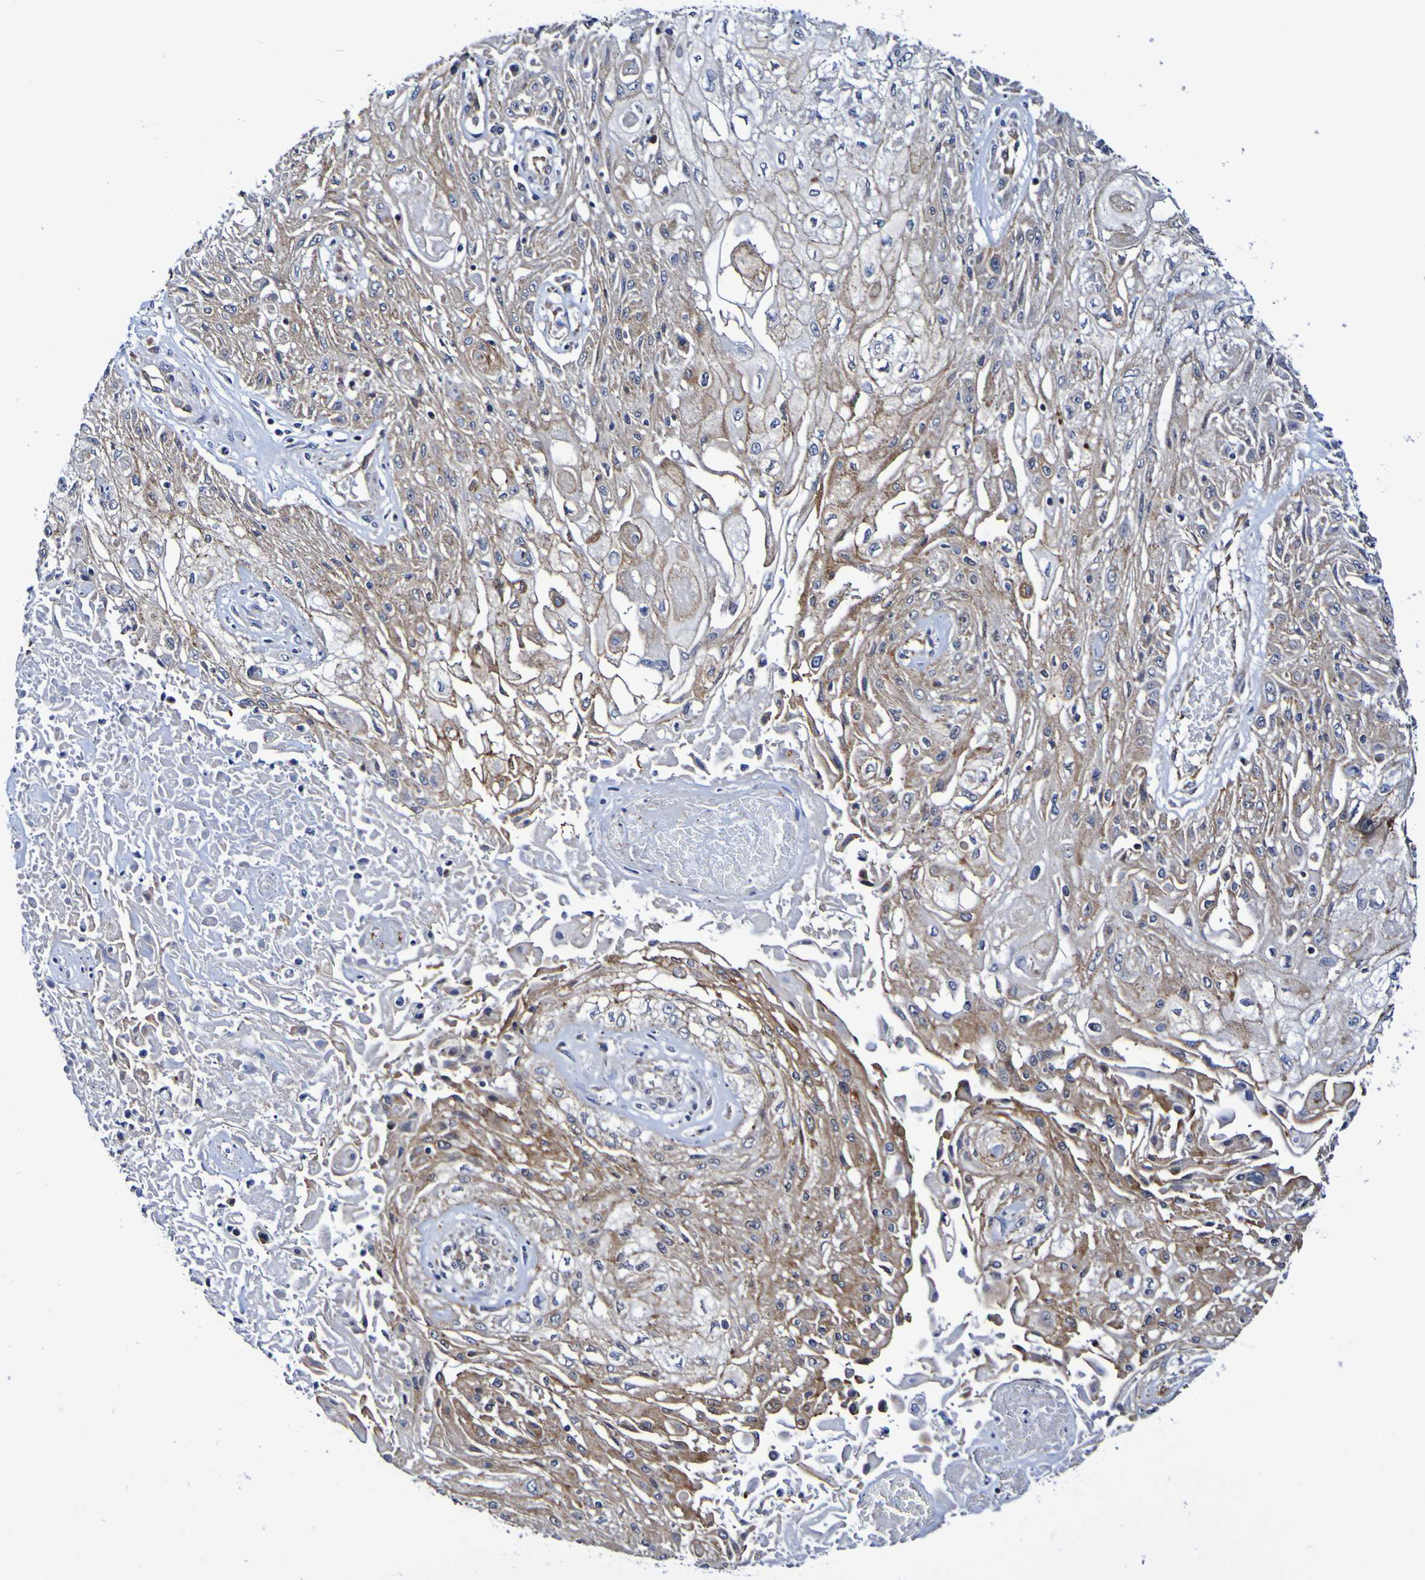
{"staining": {"intensity": "weak", "quantity": ">75%", "location": "cytoplasmic/membranous"}, "tissue": "skin cancer", "cell_type": "Tumor cells", "image_type": "cancer", "snomed": [{"axis": "morphology", "description": "Squamous cell carcinoma, NOS"}, {"axis": "topography", "description": "Skin"}], "caption": "Immunohistochemistry histopathology image of neoplastic tissue: human skin squamous cell carcinoma stained using immunohistochemistry (IHC) demonstrates low levels of weak protein expression localized specifically in the cytoplasmic/membranous of tumor cells, appearing as a cytoplasmic/membranous brown color.", "gene": "GJB1", "patient": {"sex": "male", "age": 75}}